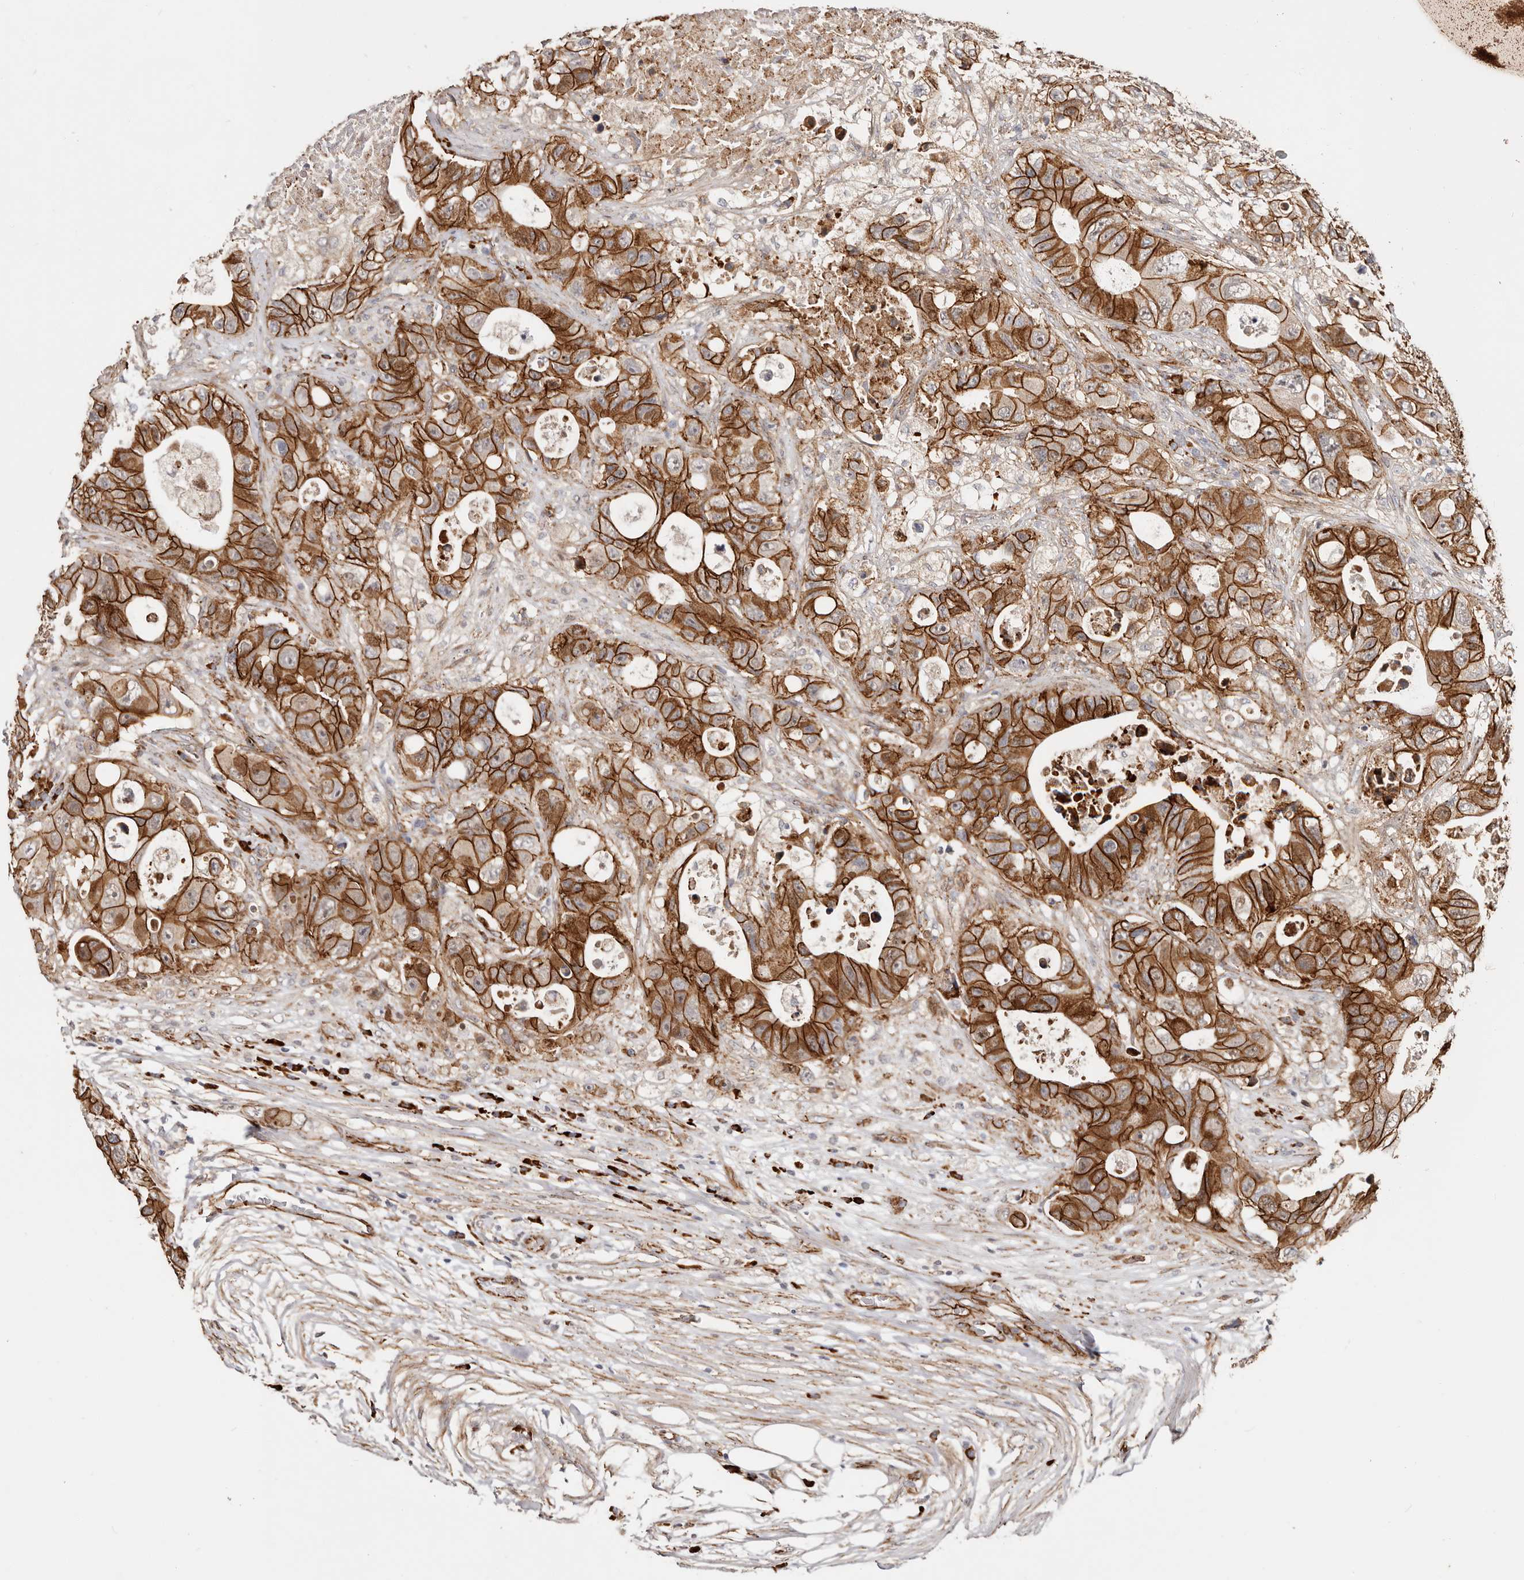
{"staining": {"intensity": "strong", "quantity": ">75%", "location": "cytoplasmic/membranous"}, "tissue": "colorectal cancer", "cell_type": "Tumor cells", "image_type": "cancer", "snomed": [{"axis": "morphology", "description": "Adenocarcinoma, NOS"}, {"axis": "topography", "description": "Colon"}], "caption": "An IHC image of tumor tissue is shown. Protein staining in brown labels strong cytoplasmic/membranous positivity in colorectal cancer within tumor cells.", "gene": "CTNNB1", "patient": {"sex": "female", "age": 46}}